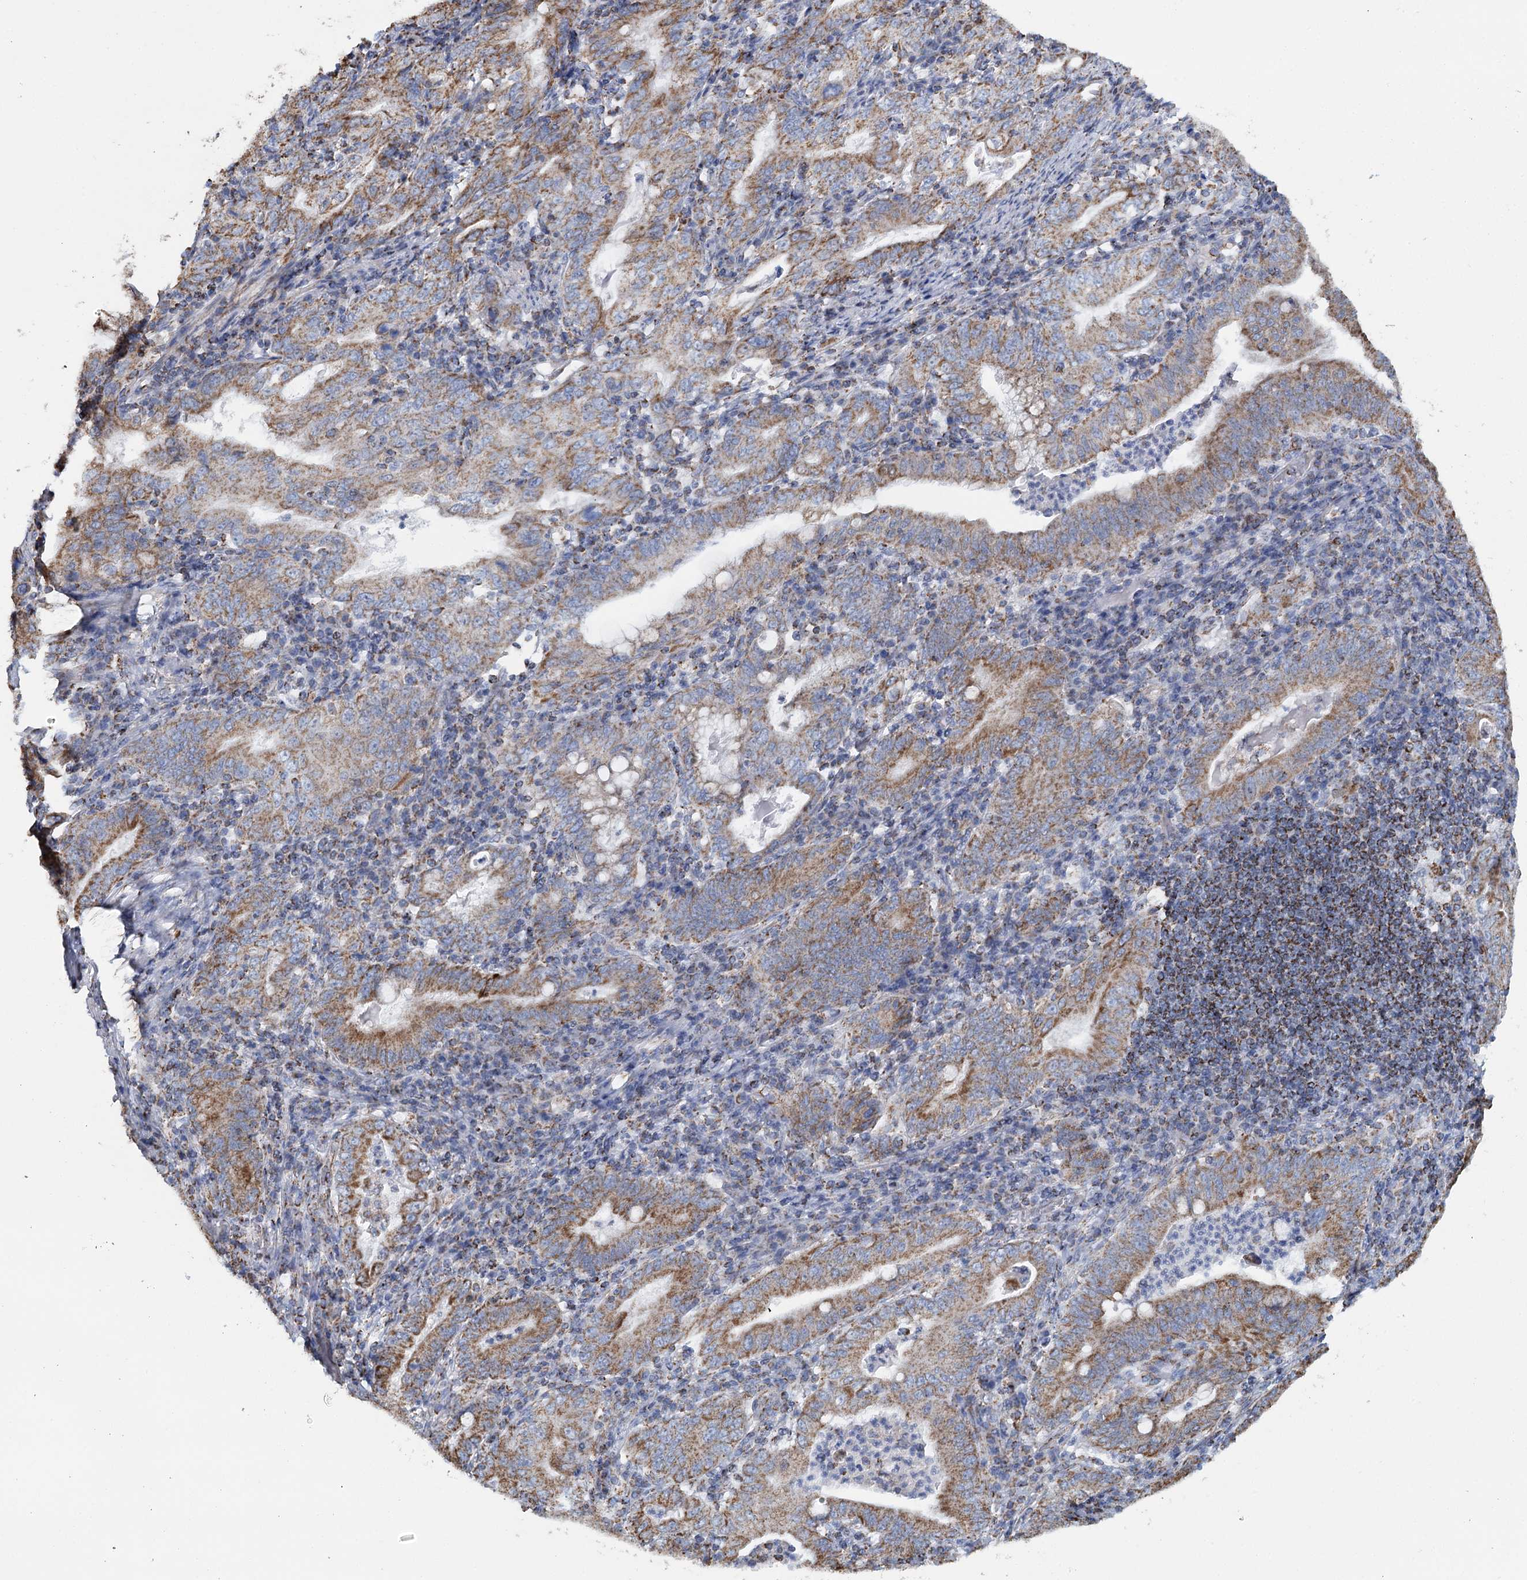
{"staining": {"intensity": "moderate", "quantity": ">75%", "location": "cytoplasmic/membranous"}, "tissue": "stomach cancer", "cell_type": "Tumor cells", "image_type": "cancer", "snomed": [{"axis": "morphology", "description": "Normal tissue, NOS"}, {"axis": "morphology", "description": "Adenocarcinoma, NOS"}, {"axis": "topography", "description": "Esophagus"}, {"axis": "topography", "description": "Stomach, upper"}, {"axis": "topography", "description": "Peripheral nerve tissue"}], "caption": "Moderate cytoplasmic/membranous expression is identified in about >75% of tumor cells in adenocarcinoma (stomach).", "gene": "MRPL44", "patient": {"sex": "male", "age": 62}}